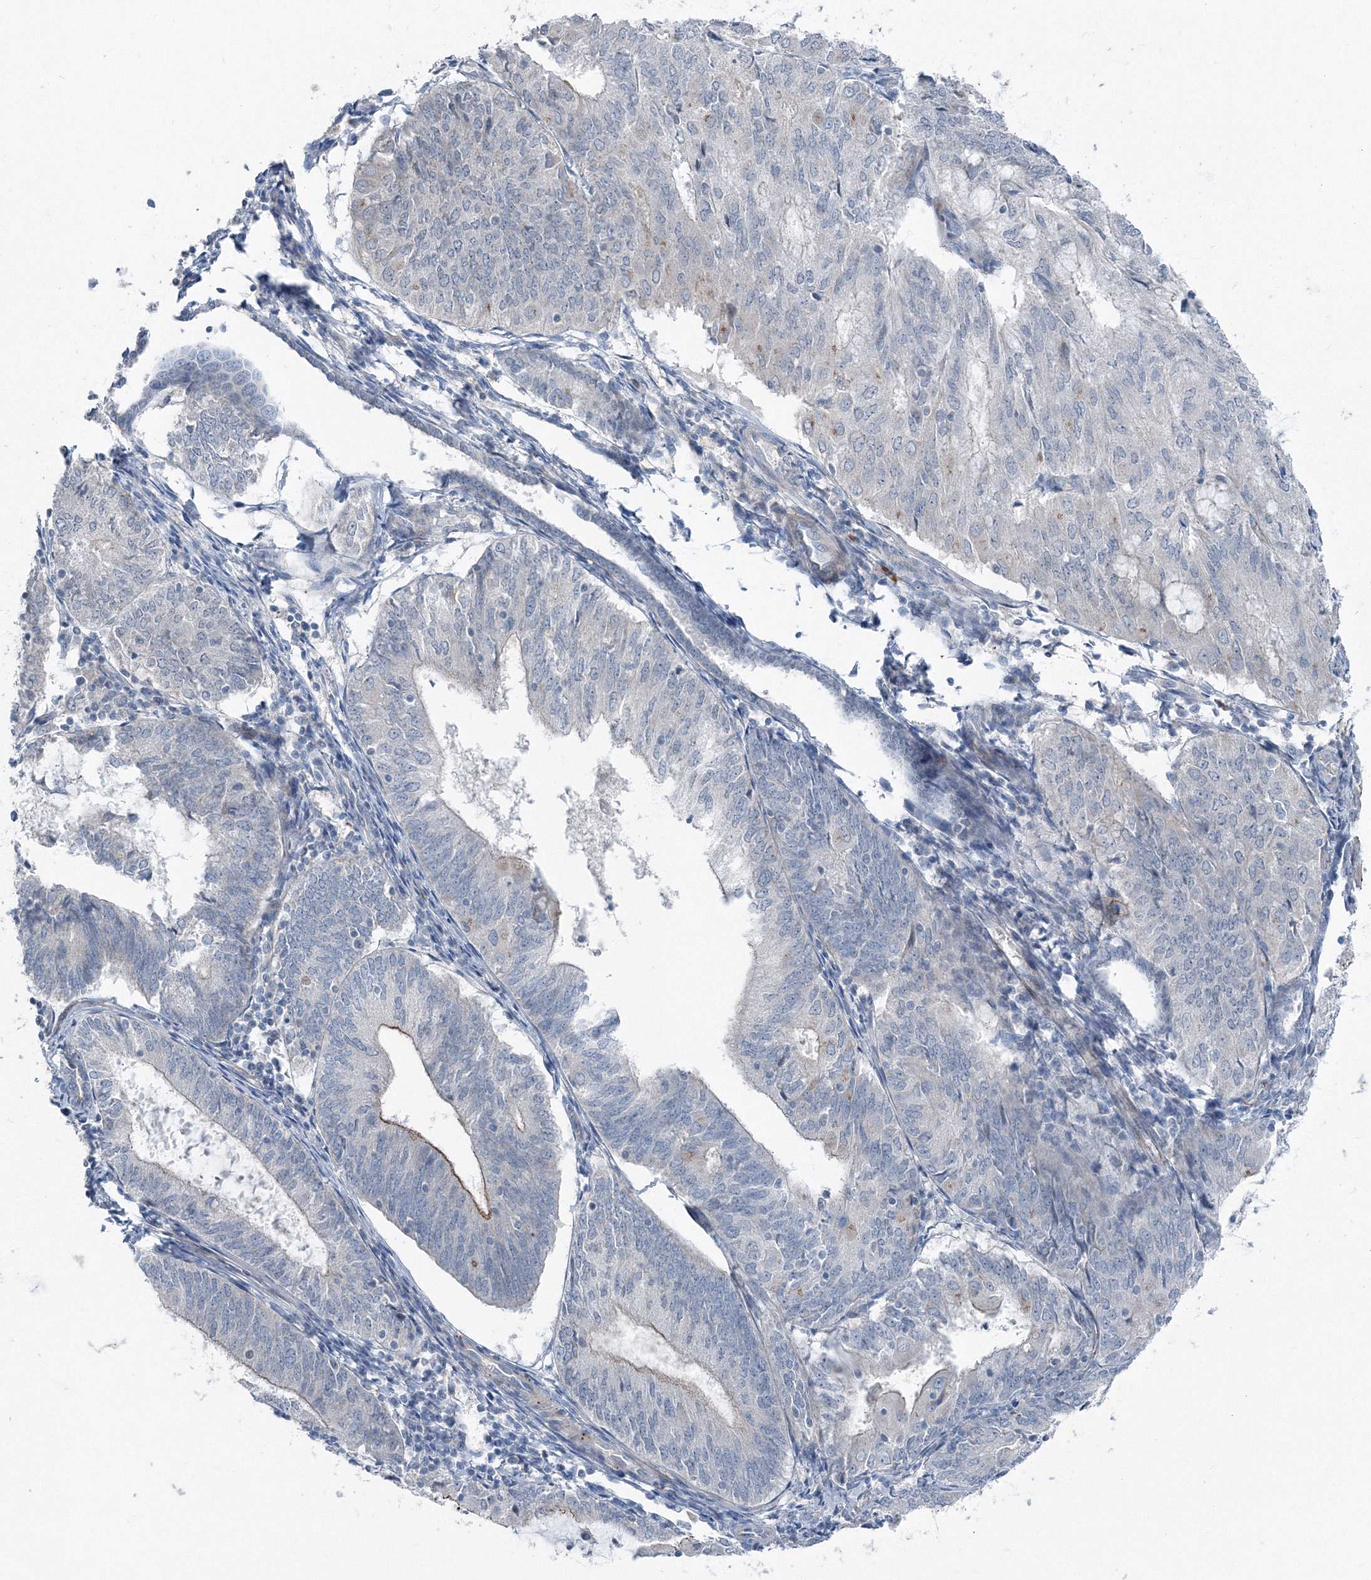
{"staining": {"intensity": "moderate", "quantity": "<25%", "location": "cytoplasmic/membranous"}, "tissue": "endometrial cancer", "cell_type": "Tumor cells", "image_type": "cancer", "snomed": [{"axis": "morphology", "description": "Adenocarcinoma, NOS"}, {"axis": "topography", "description": "Endometrium"}], "caption": "Protein staining by immunohistochemistry (IHC) shows moderate cytoplasmic/membranous positivity in about <25% of tumor cells in adenocarcinoma (endometrial). The protein of interest is shown in brown color, while the nuclei are stained blue.", "gene": "AASDH", "patient": {"sex": "female", "age": 81}}